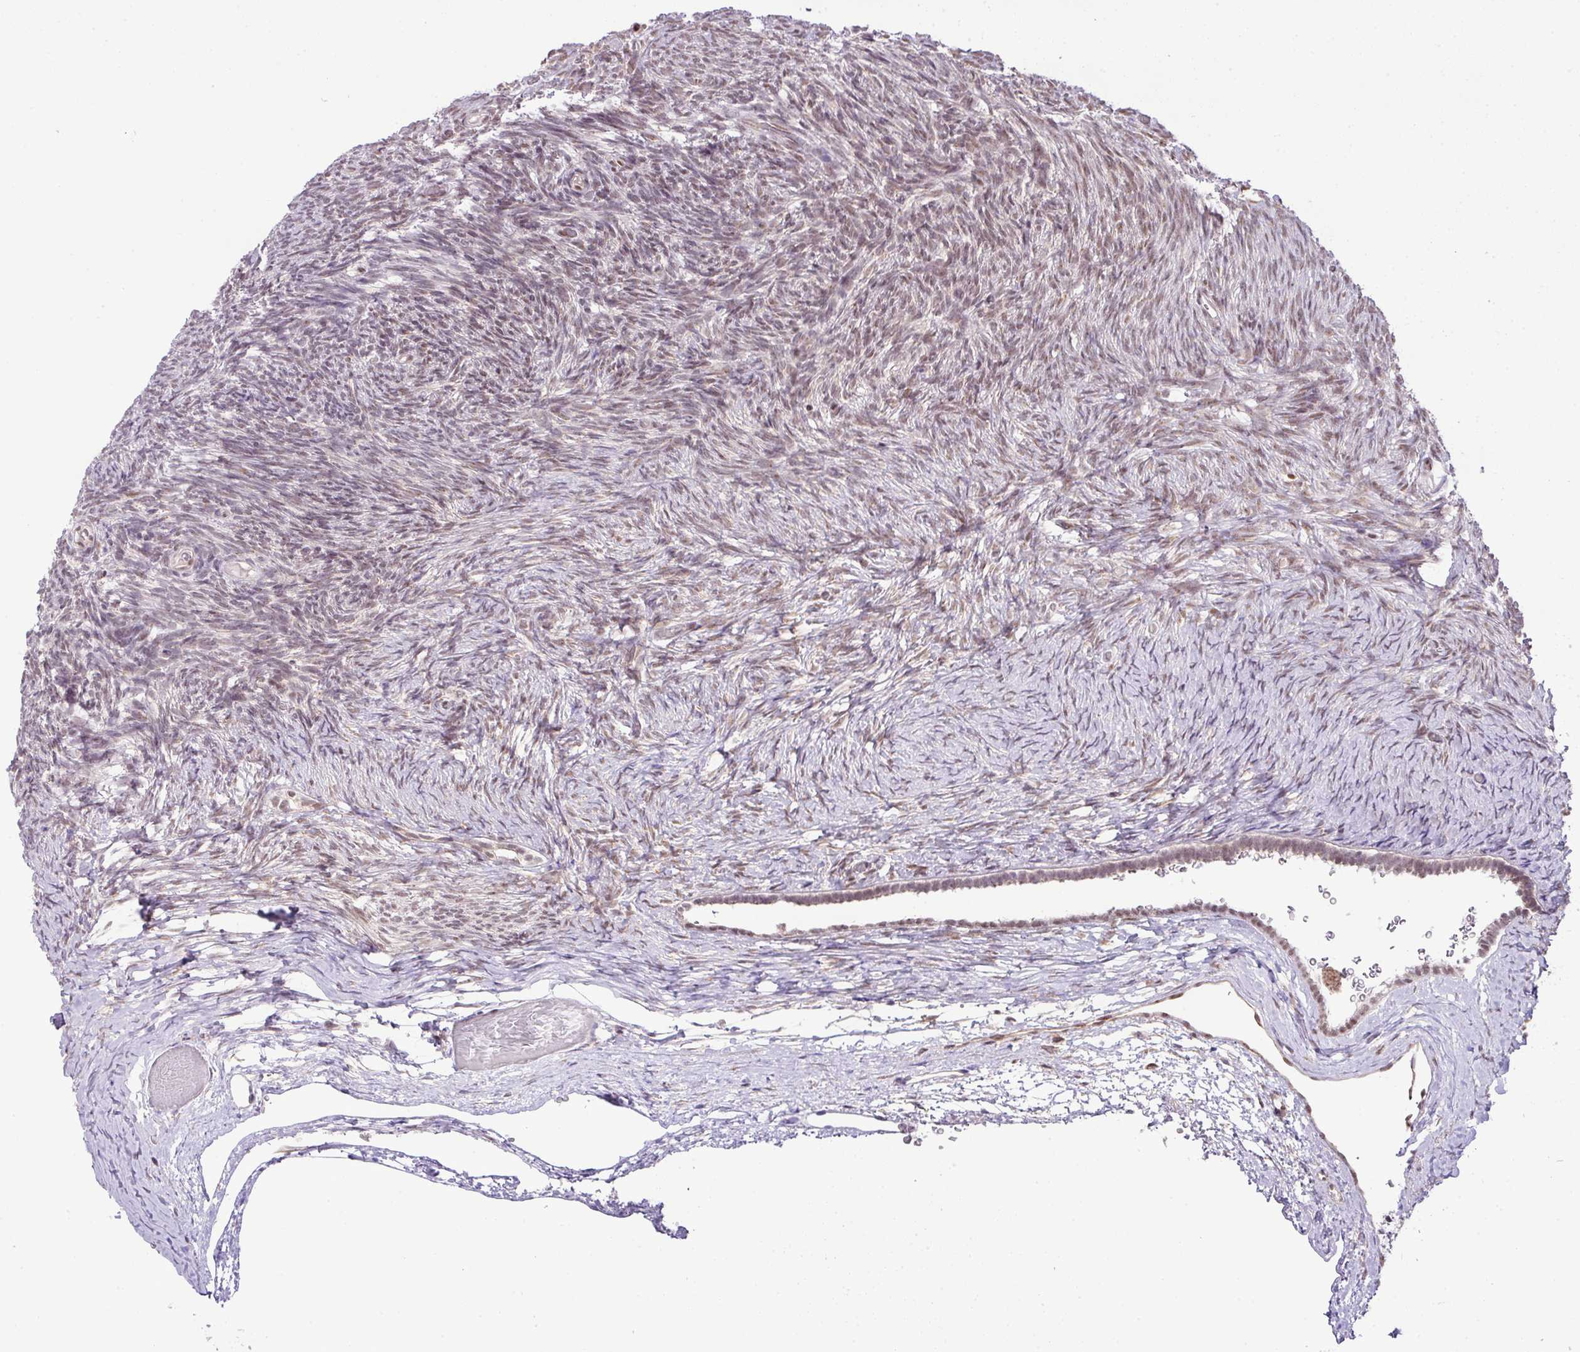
{"staining": {"intensity": "moderate", "quantity": ">75%", "location": "nuclear"}, "tissue": "ovary", "cell_type": "Follicle cells", "image_type": "normal", "snomed": [{"axis": "morphology", "description": "Normal tissue, NOS"}, {"axis": "topography", "description": "Ovary"}], "caption": "Immunohistochemistry (IHC) histopathology image of normal human ovary stained for a protein (brown), which shows medium levels of moderate nuclear expression in approximately >75% of follicle cells.", "gene": "PGAP4", "patient": {"sex": "female", "age": 39}}